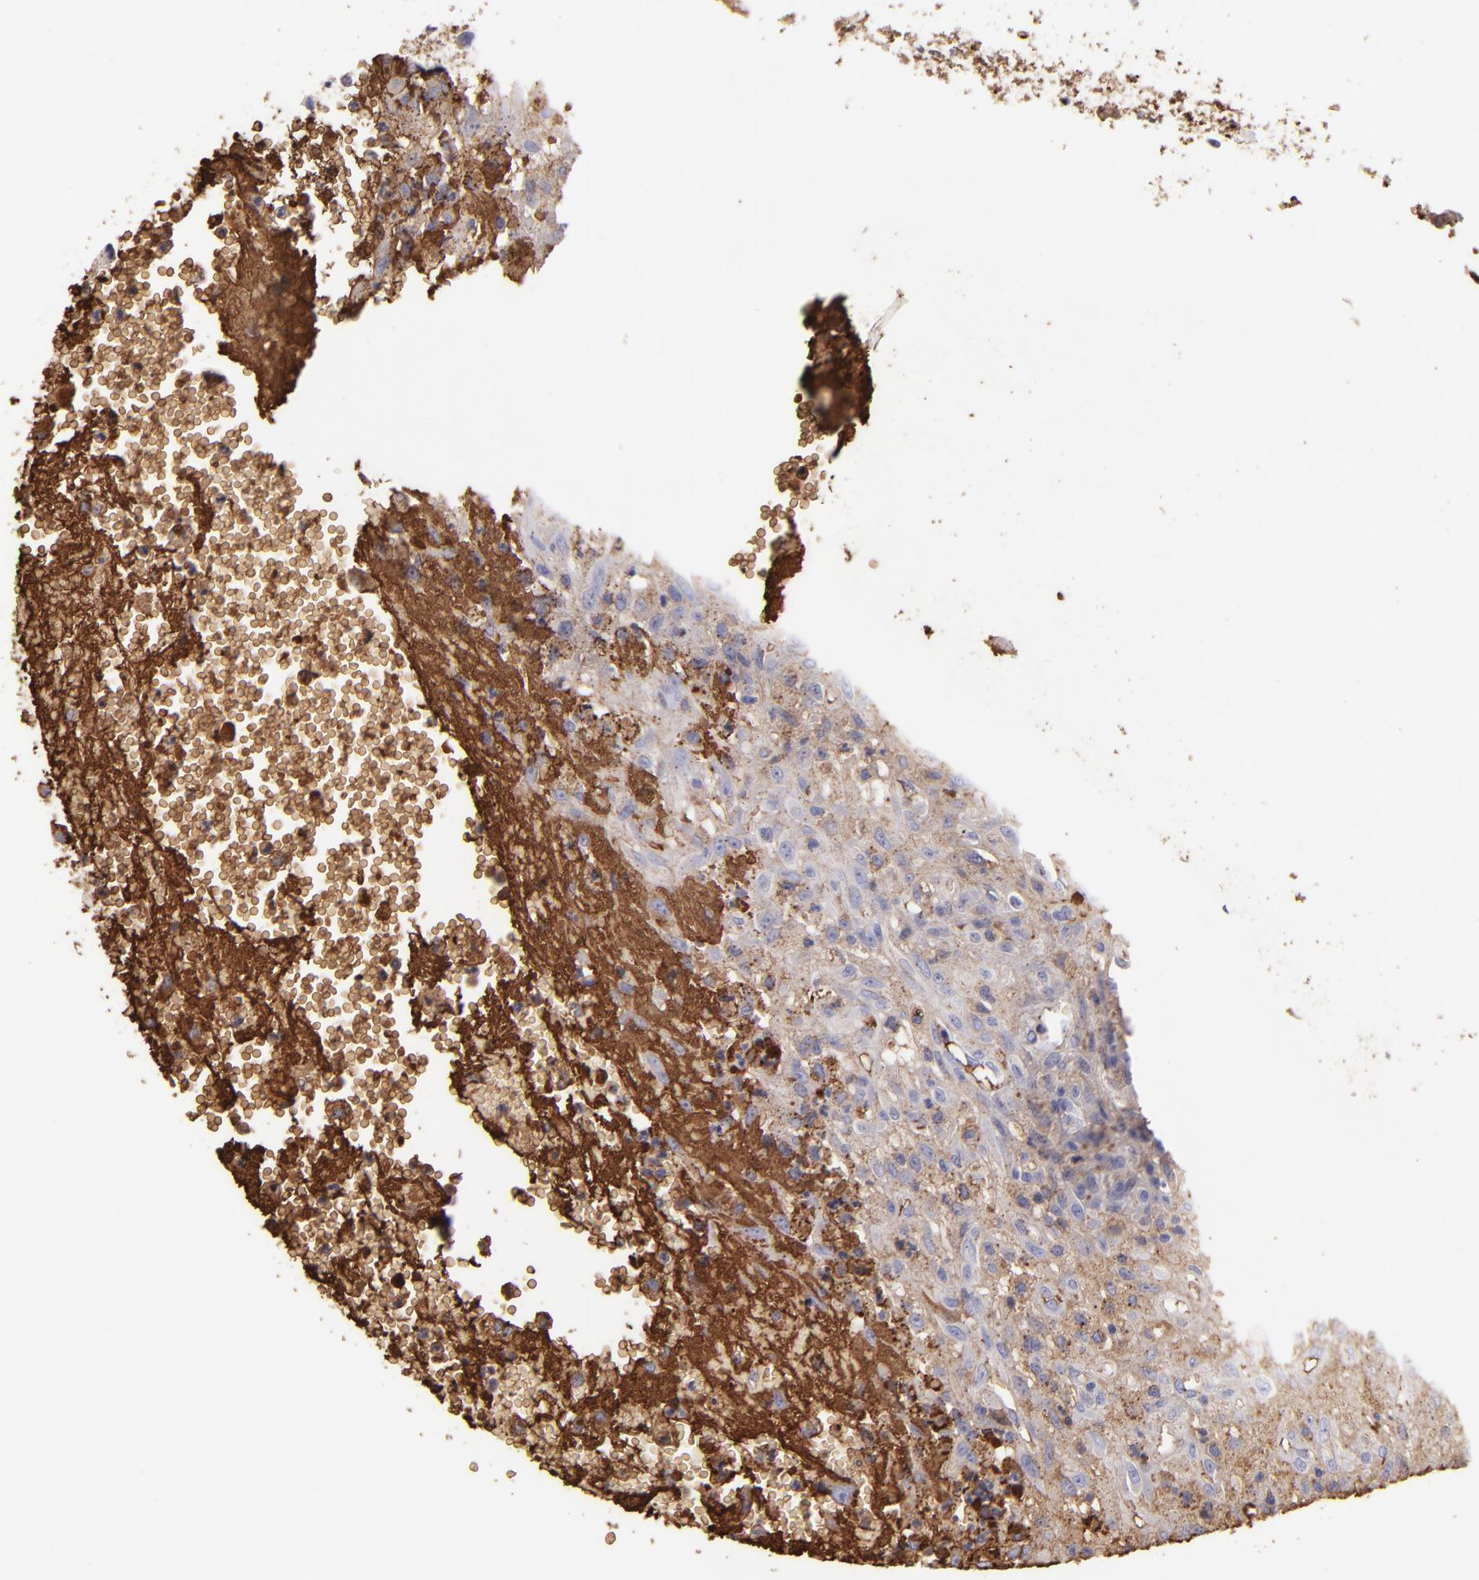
{"staining": {"intensity": "negative", "quantity": "none", "location": "none"}, "tissue": "glioma", "cell_type": "Tumor cells", "image_type": "cancer", "snomed": [{"axis": "morphology", "description": "Glioma, malignant, High grade"}, {"axis": "topography", "description": "Brain"}], "caption": "DAB immunohistochemical staining of human glioma reveals no significant expression in tumor cells.", "gene": "FGB", "patient": {"sex": "male", "age": 66}}